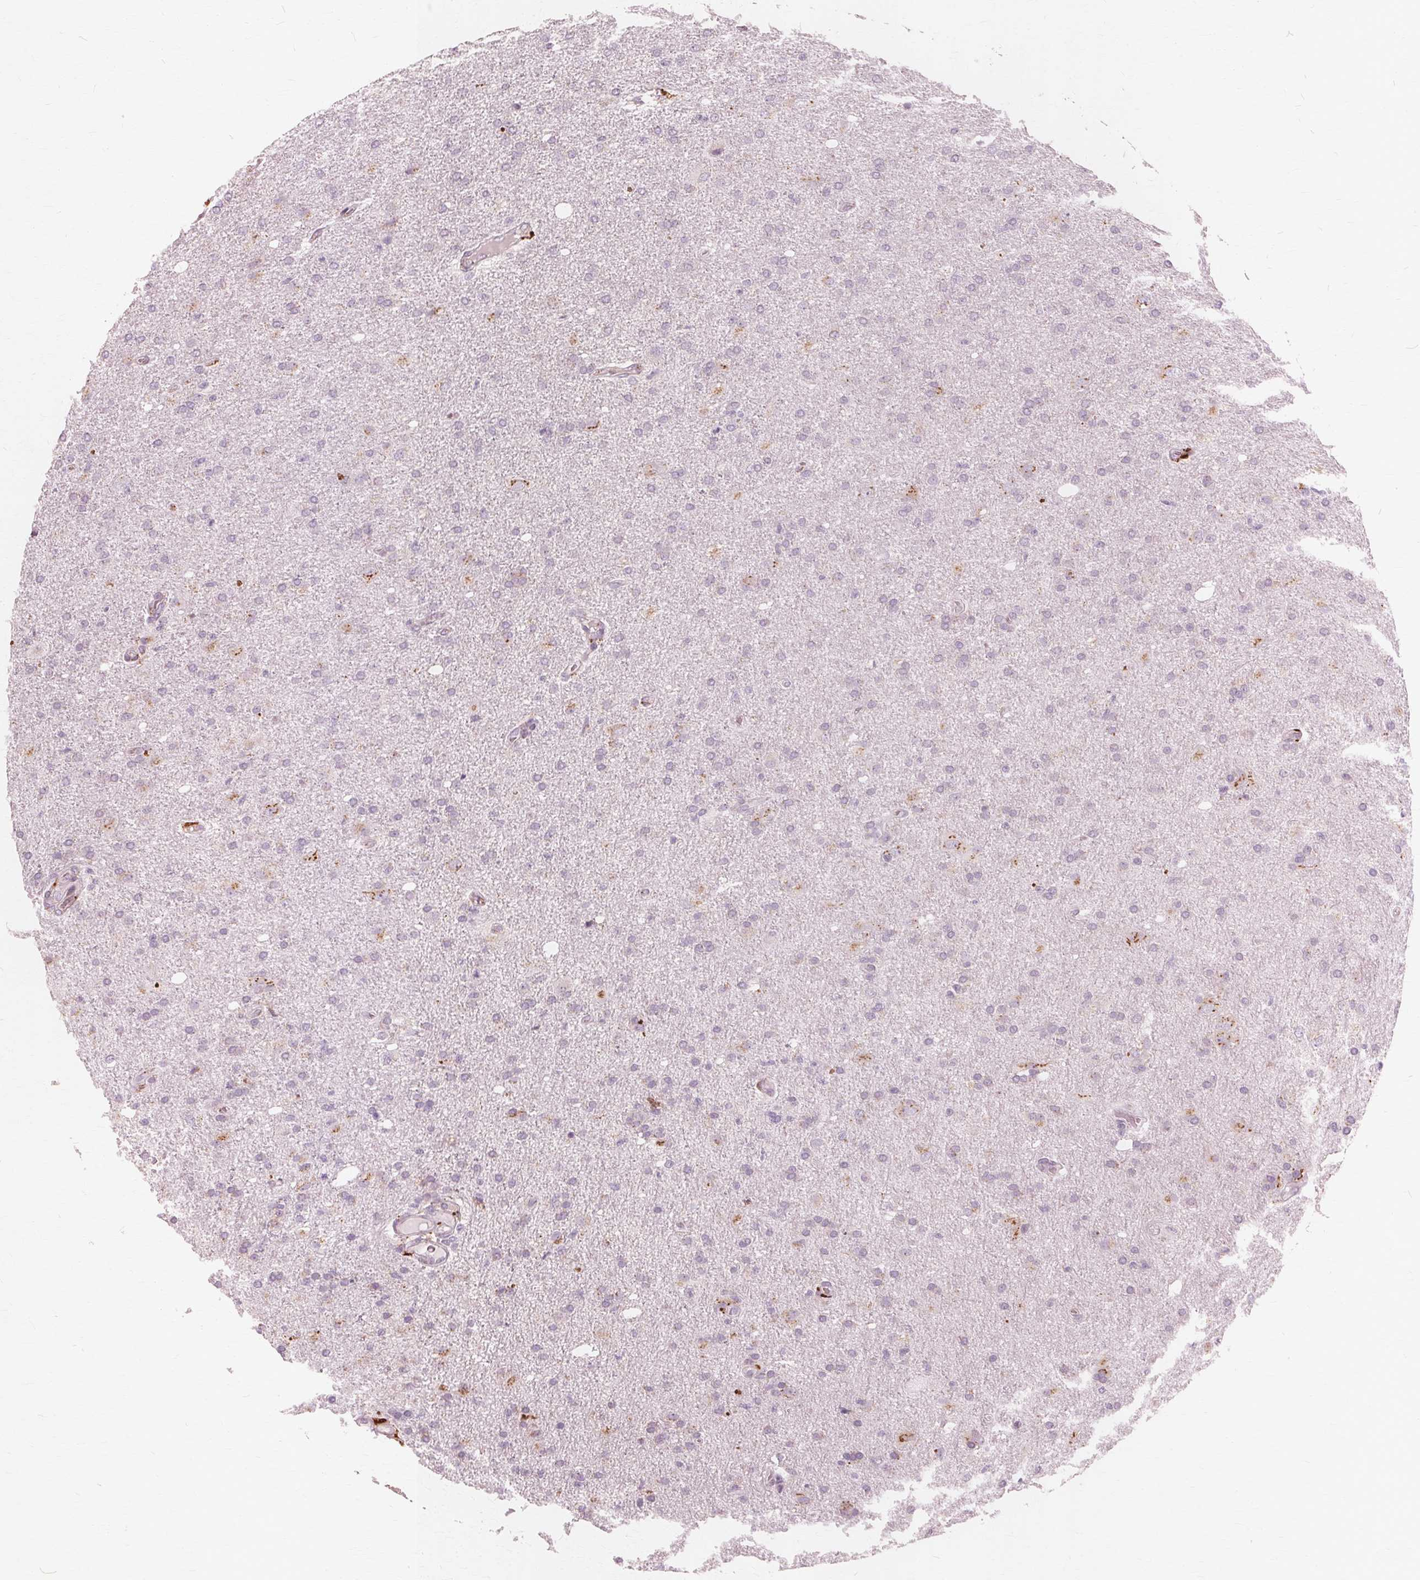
{"staining": {"intensity": "negative", "quantity": "none", "location": "none"}, "tissue": "glioma", "cell_type": "Tumor cells", "image_type": "cancer", "snomed": [{"axis": "morphology", "description": "Glioma, malignant, High grade"}, {"axis": "topography", "description": "Cerebral cortex"}], "caption": "Tumor cells show no significant protein staining in glioma.", "gene": "DNASE2", "patient": {"sex": "male", "age": 70}}